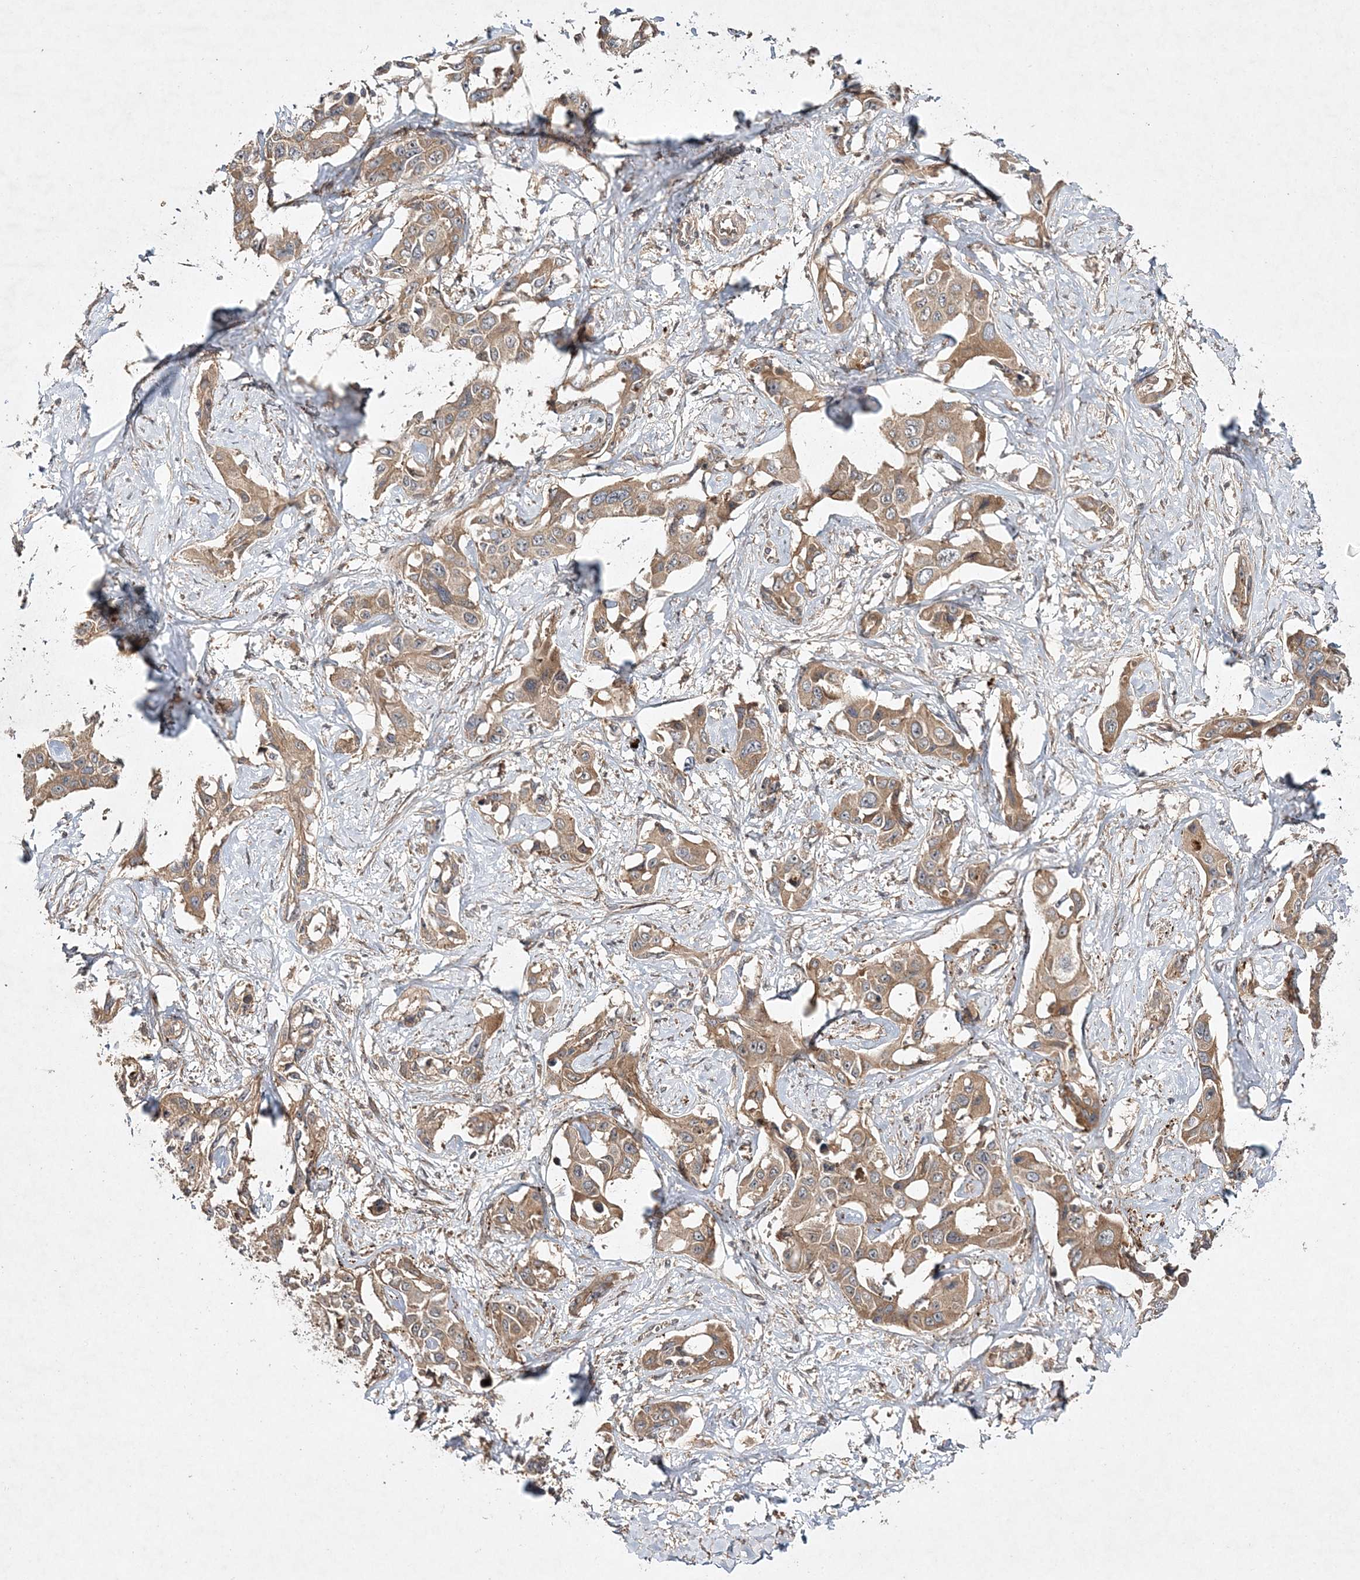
{"staining": {"intensity": "moderate", "quantity": ">75%", "location": "cytoplasmic/membranous"}, "tissue": "liver cancer", "cell_type": "Tumor cells", "image_type": "cancer", "snomed": [{"axis": "morphology", "description": "Cholangiocarcinoma"}, {"axis": "topography", "description": "Liver"}], "caption": "The immunohistochemical stain labels moderate cytoplasmic/membranous expression in tumor cells of liver cancer tissue.", "gene": "TMEM9B", "patient": {"sex": "male", "age": 59}}